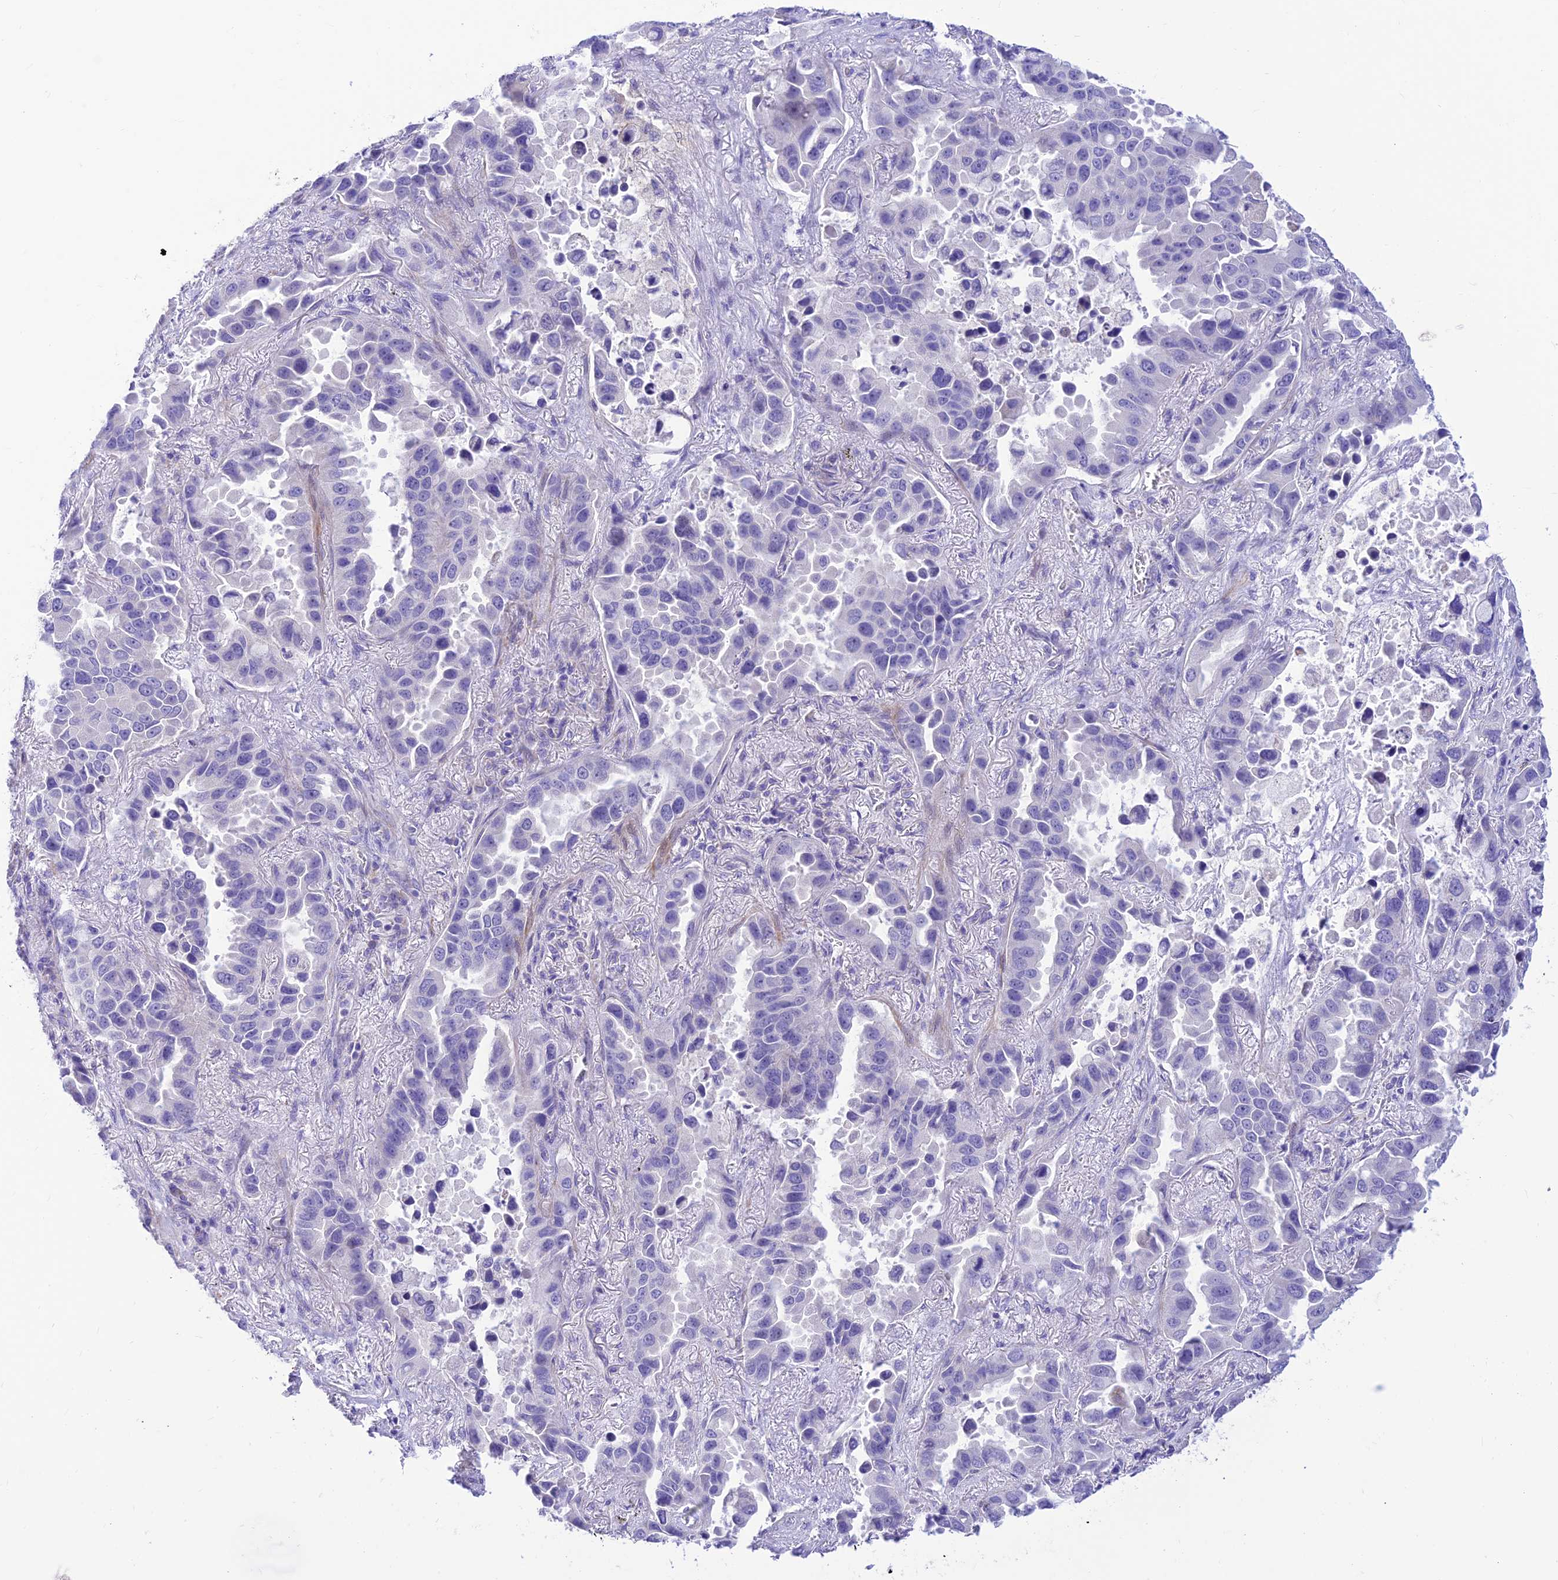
{"staining": {"intensity": "negative", "quantity": "none", "location": "none"}, "tissue": "lung cancer", "cell_type": "Tumor cells", "image_type": "cancer", "snomed": [{"axis": "morphology", "description": "Adenocarcinoma, NOS"}, {"axis": "topography", "description": "Lung"}], "caption": "There is no significant staining in tumor cells of lung cancer. The staining is performed using DAB brown chromogen with nuclei counter-stained in using hematoxylin.", "gene": "FAM186B", "patient": {"sex": "male", "age": 64}}